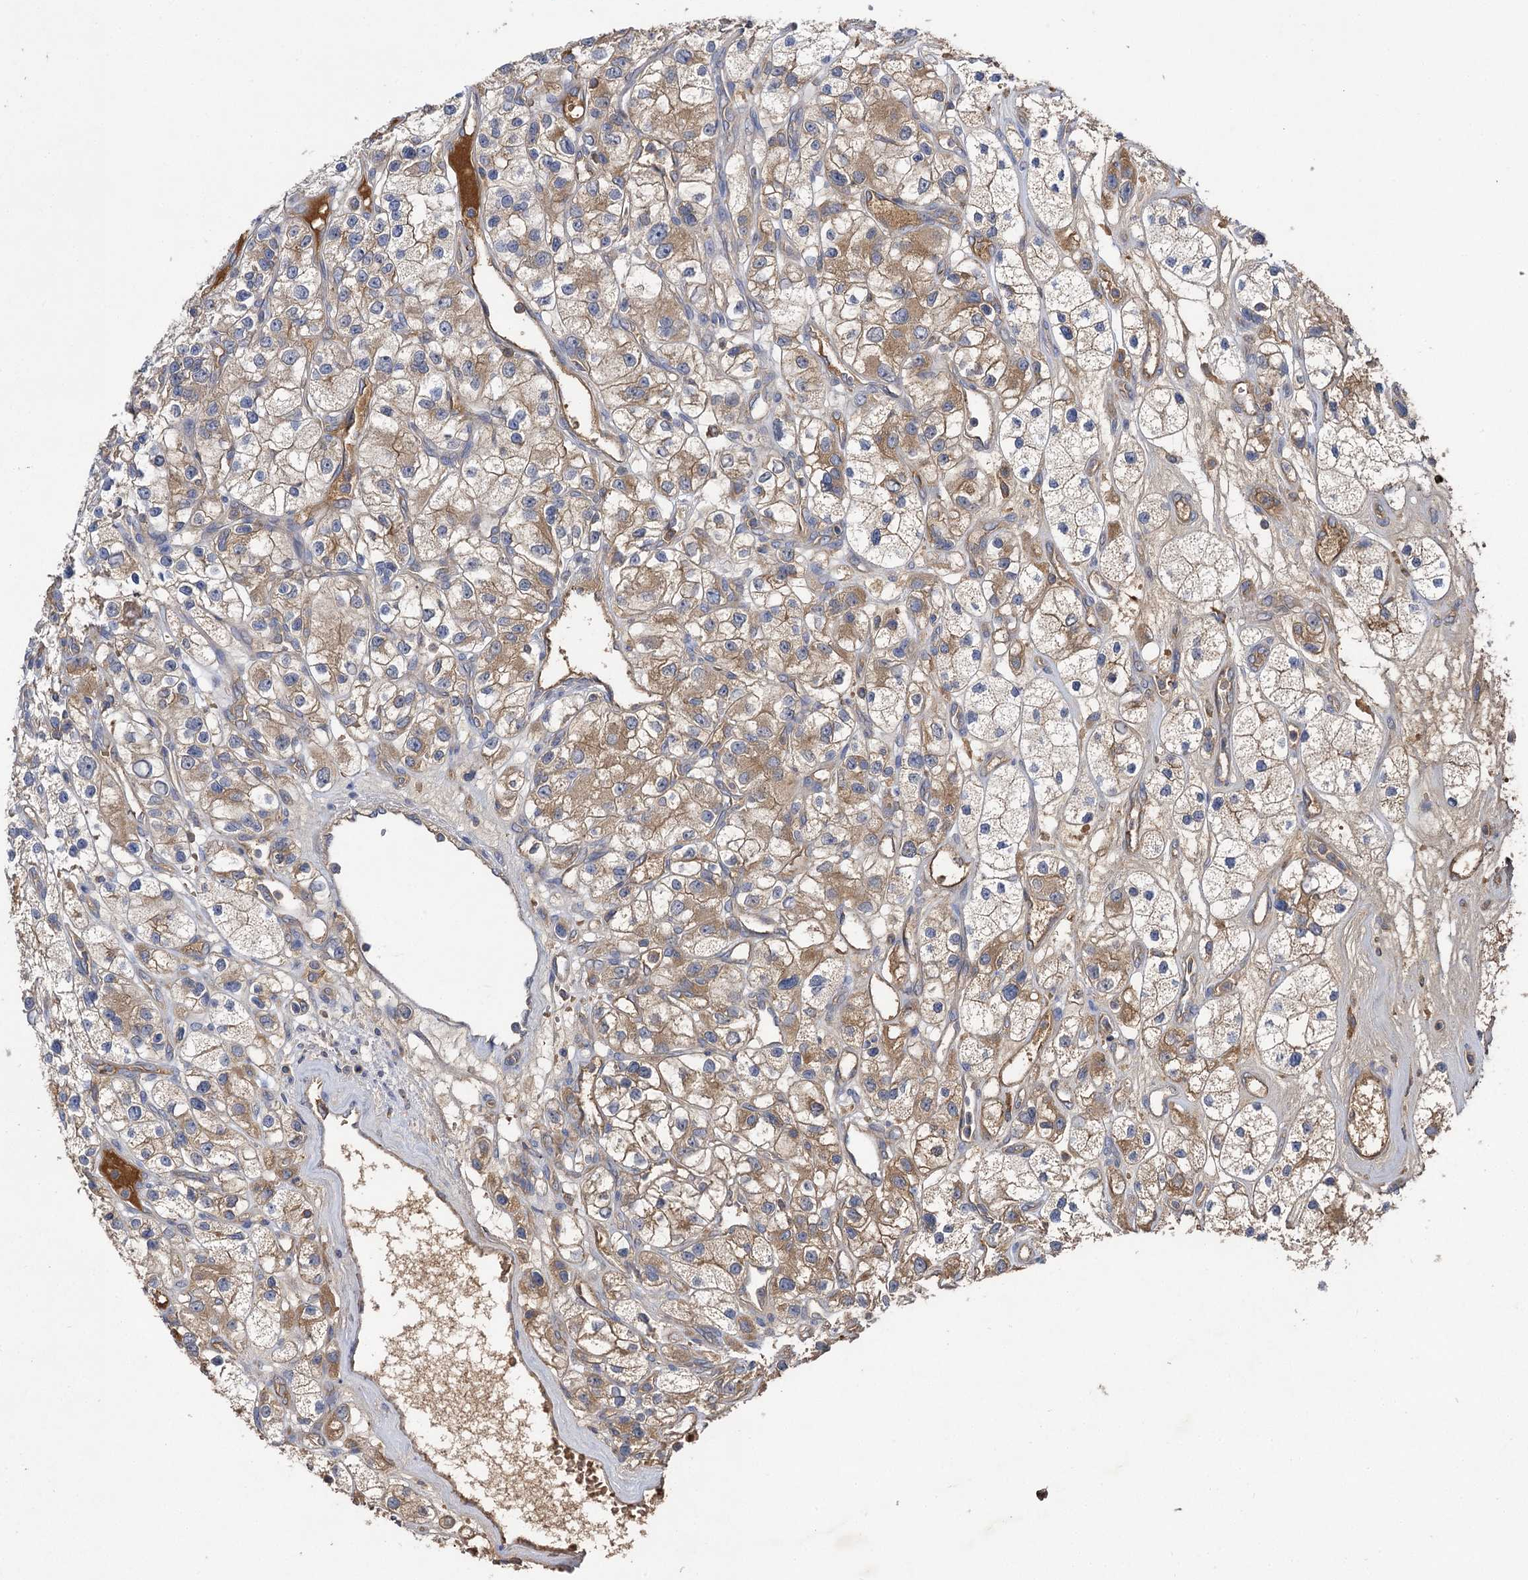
{"staining": {"intensity": "moderate", "quantity": ">75%", "location": "cytoplasmic/membranous"}, "tissue": "renal cancer", "cell_type": "Tumor cells", "image_type": "cancer", "snomed": [{"axis": "morphology", "description": "Adenocarcinoma, NOS"}, {"axis": "topography", "description": "Kidney"}], "caption": "Immunohistochemistry (IHC) image of neoplastic tissue: human renal adenocarcinoma stained using IHC demonstrates medium levels of moderate protein expression localized specifically in the cytoplasmic/membranous of tumor cells, appearing as a cytoplasmic/membranous brown color.", "gene": "USP50", "patient": {"sex": "female", "age": 57}}